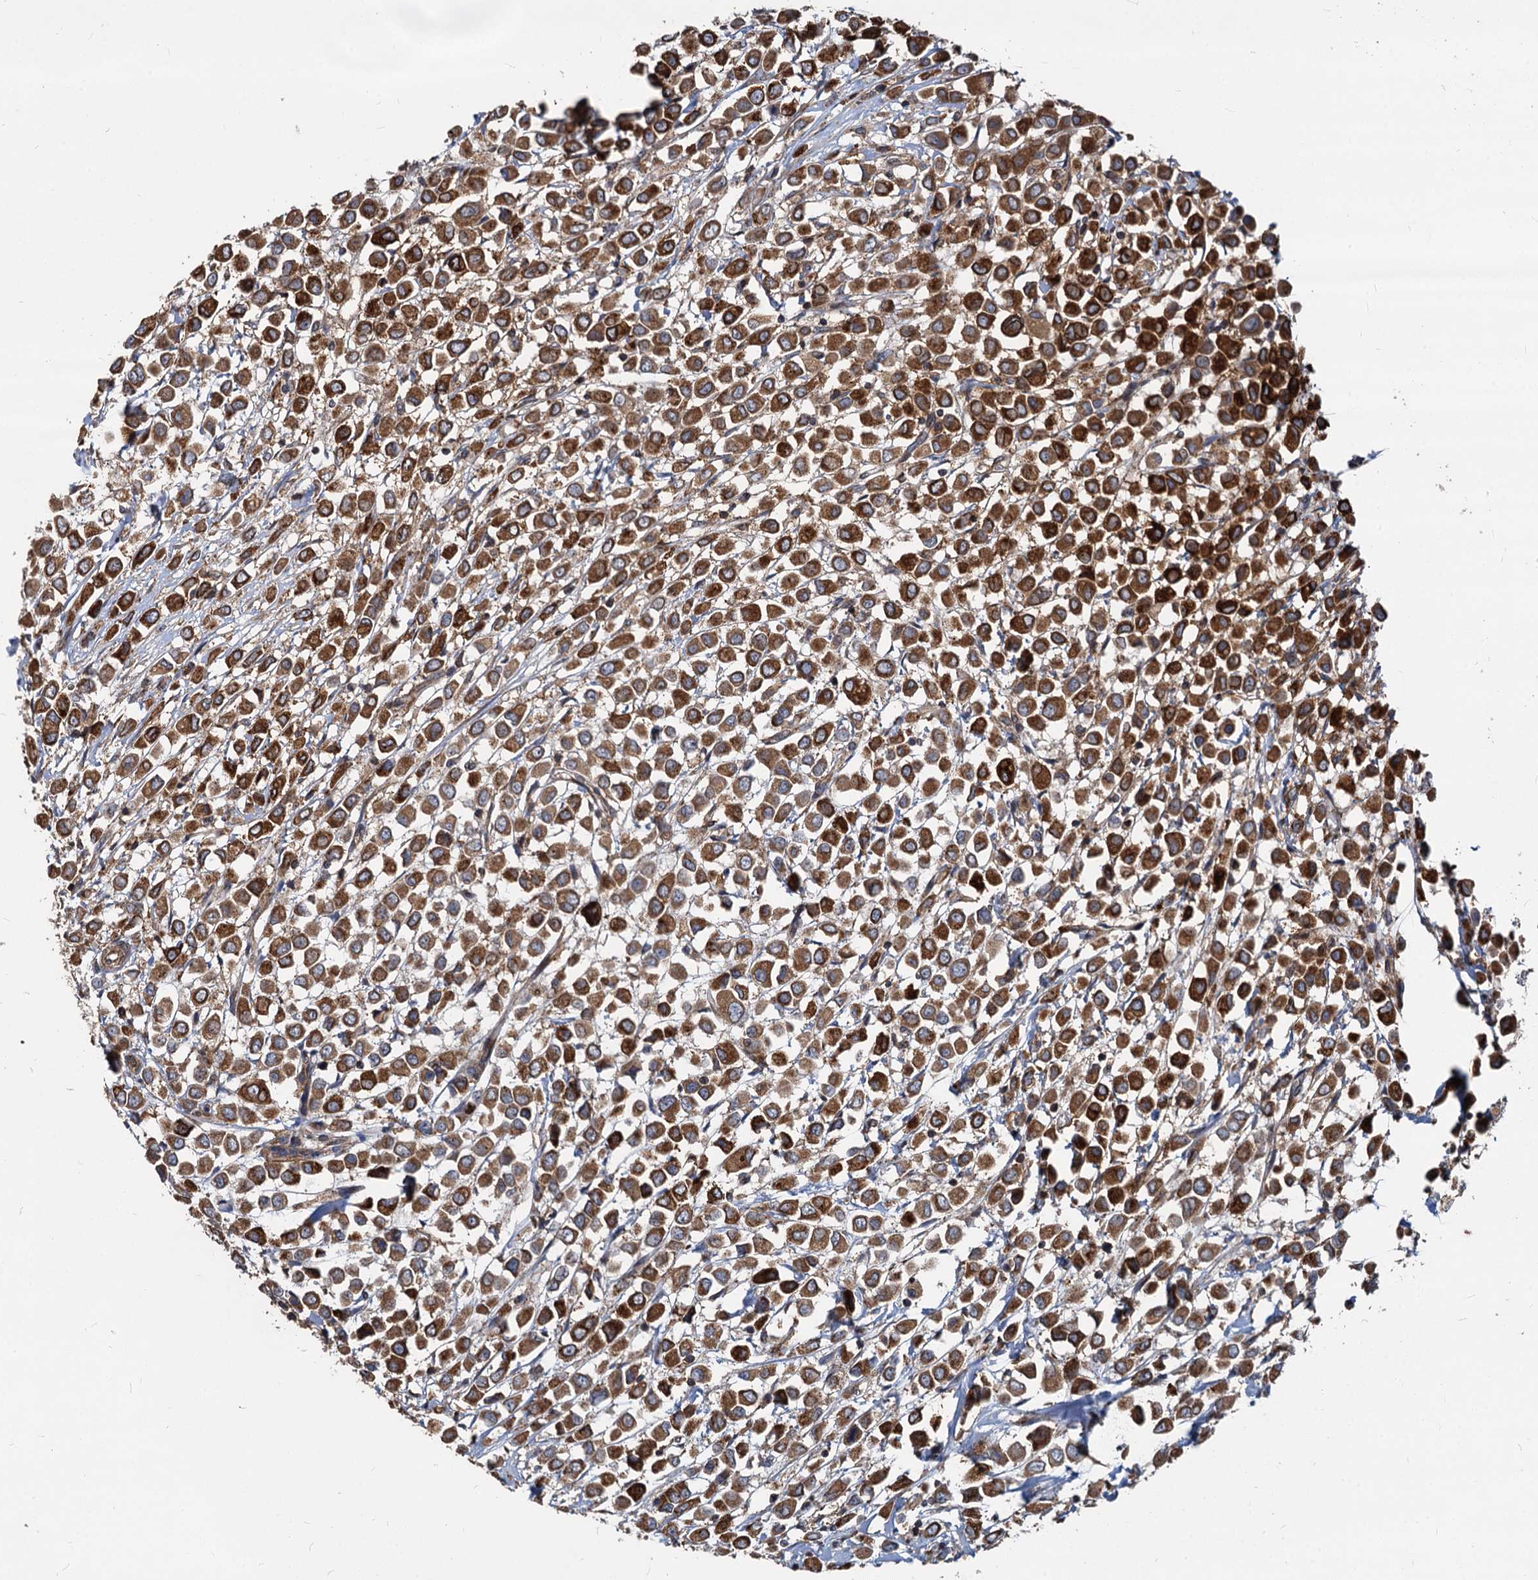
{"staining": {"intensity": "strong", "quantity": ">75%", "location": "cytoplasmic/membranous"}, "tissue": "breast cancer", "cell_type": "Tumor cells", "image_type": "cancer", "snomed": [{"axis": "morphology", "description": "Duct carcinoma"}, {"axis": "topography", "description": "Breast"}], "caption": "The immunohistochemical stain highlights strong cytoplasmic/membranous staining in tumor cells of invasive ductal carcinoma (breast) tissue. (DAB IHC with brightfield microscopy, high magnification).", "gene": "STIM1", "patient": {"sex": "female", "age": 61}}